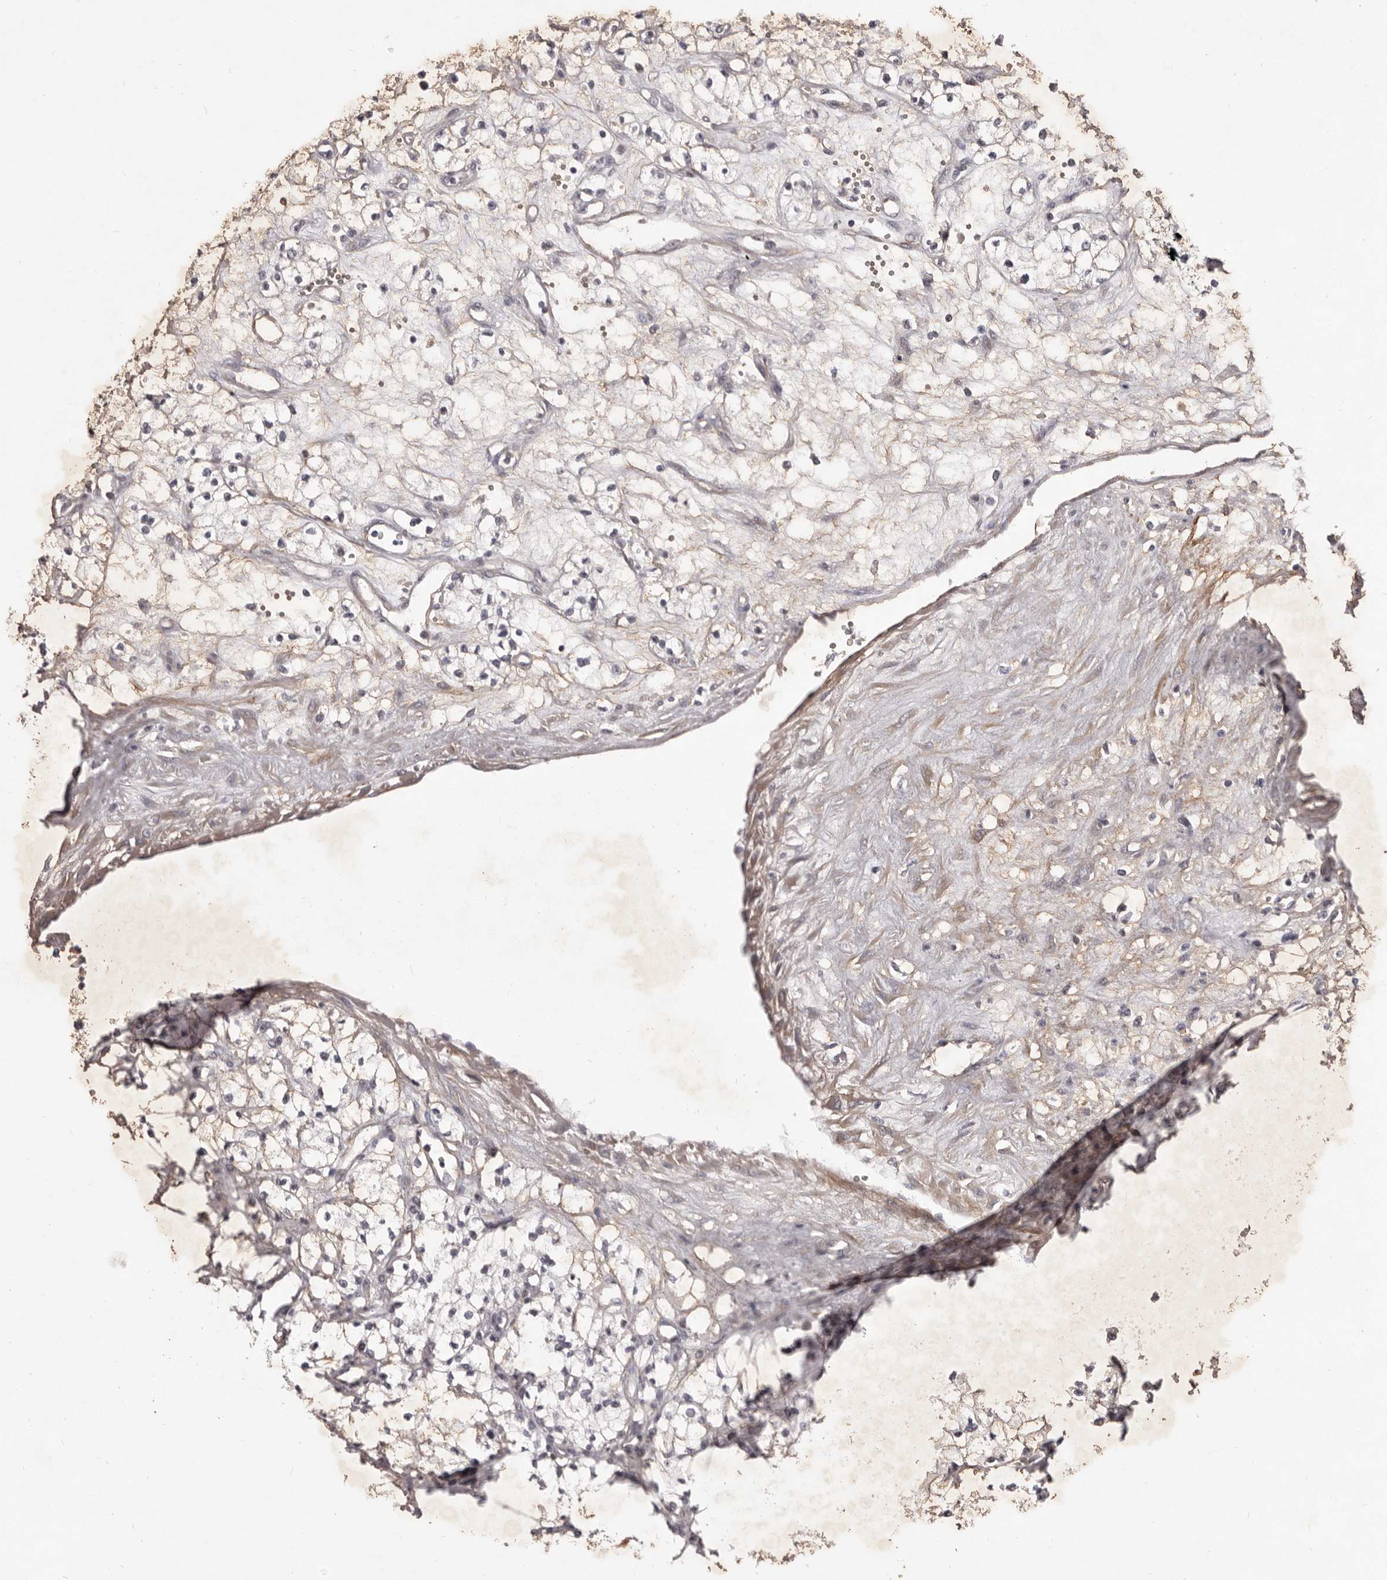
{"staining": {"intensity": "negative", "quantity": "none", "location": "none"}, "tissue": "renal cancer", "cell_type": "Tumor cells", "image_type": "cancer", "snomed": [{"axis": "morphology", "description": "Adenocarcinoma, NOS"}, {"axis": "topography", "description": "Kidney"}], "caption": "This is an IHC histopathology image of renal cancer (adenocarcinoma). There is no expression in tumor cells.", "gene": "HBS1L", "patient": {"sex": "male", "age": 59}}